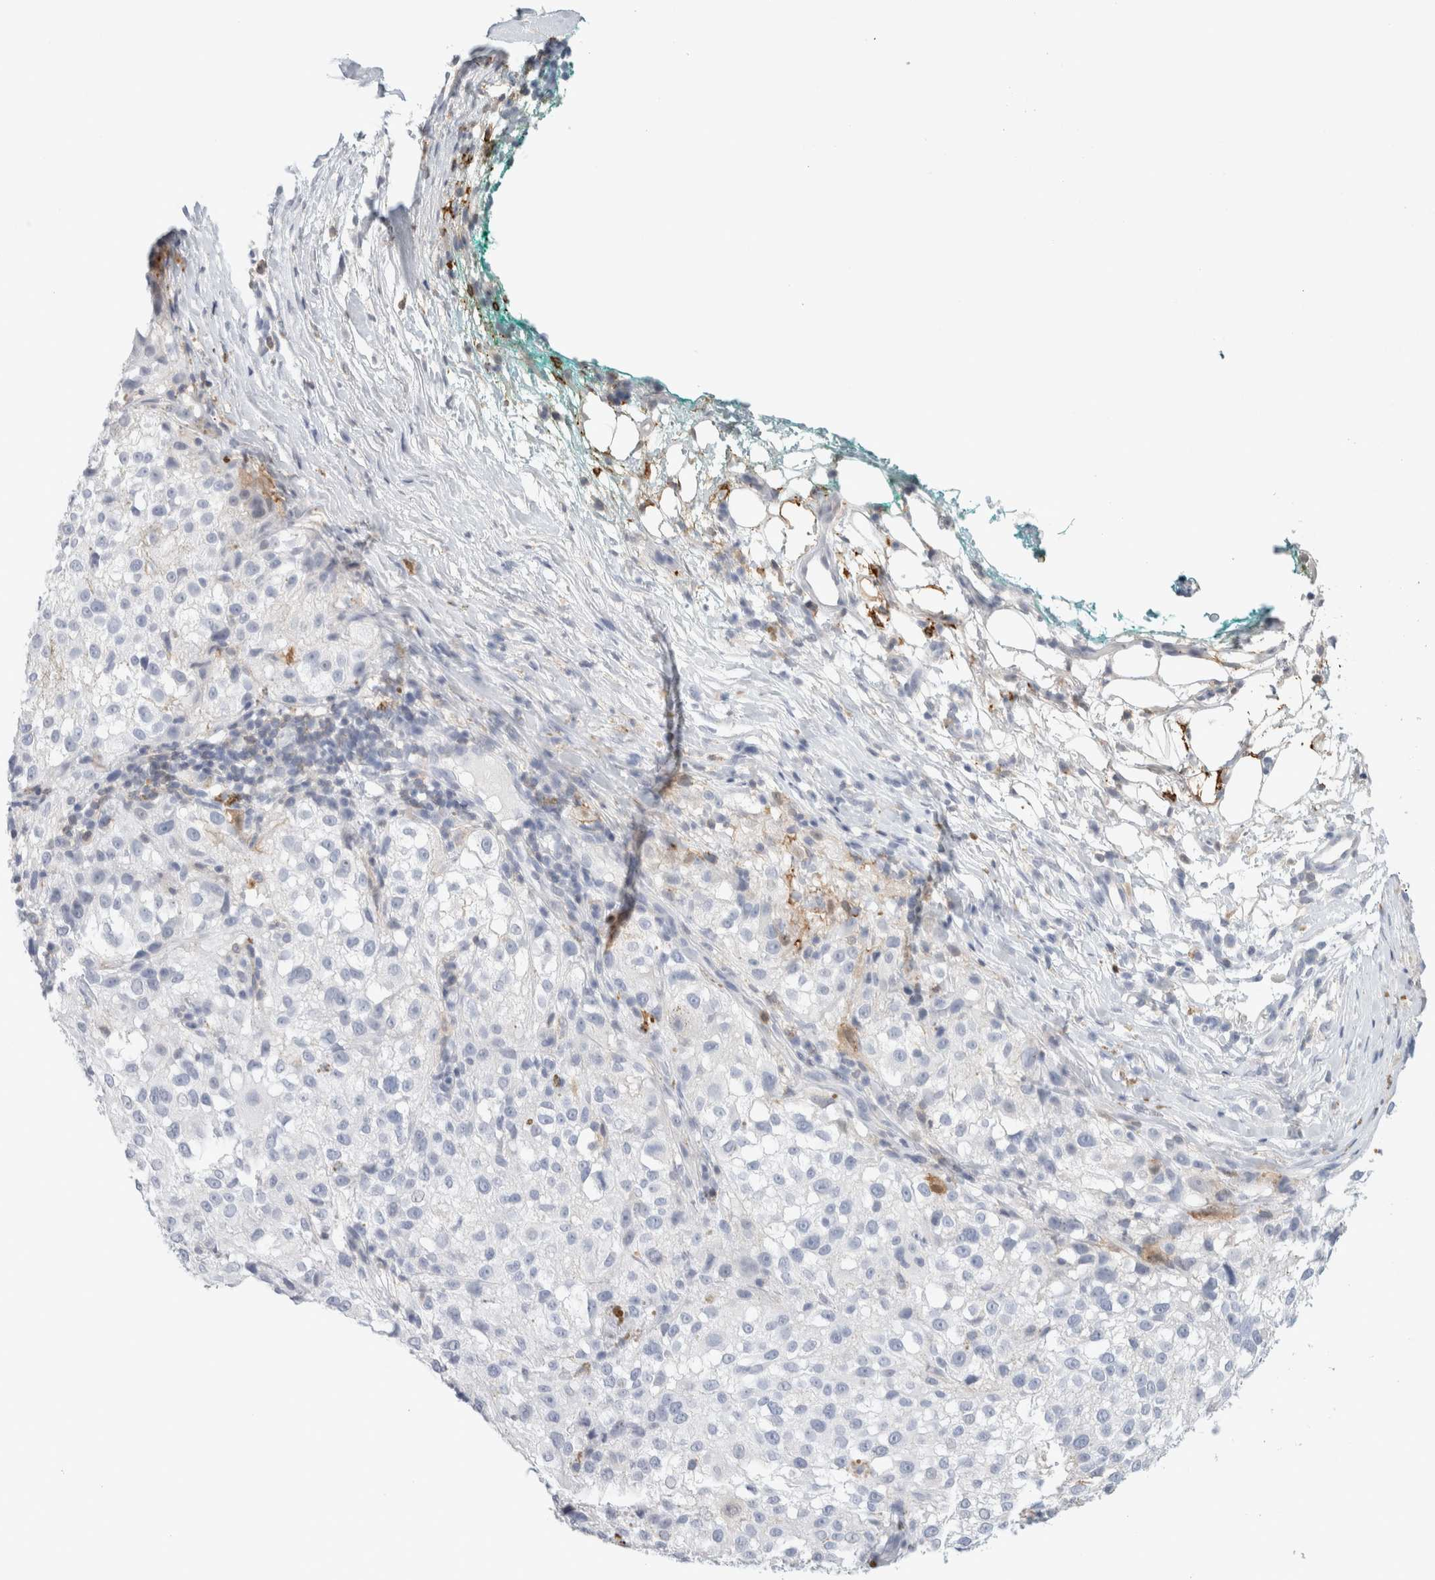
{"staining": {"intensity": "negative", "quantity": "none", "location": "none"}, "tissue": "melanoma", "cell_type": "Tumor cells", "image_type": "cancer", "snomed": [{"axis": "morphology", "description": "Necrosis, NOS"}, {"axis": "morphology", "description": "Malignant melanoma, NOS"}, {"axis": "topography", "description": "Skin"}], "caption": "Human malignant melanoma stained for a protein using immunohistochemistry displays no staining in tumor cells.", "gene": "P2RY2", "patient": {"sex": "female", "age": 87}}